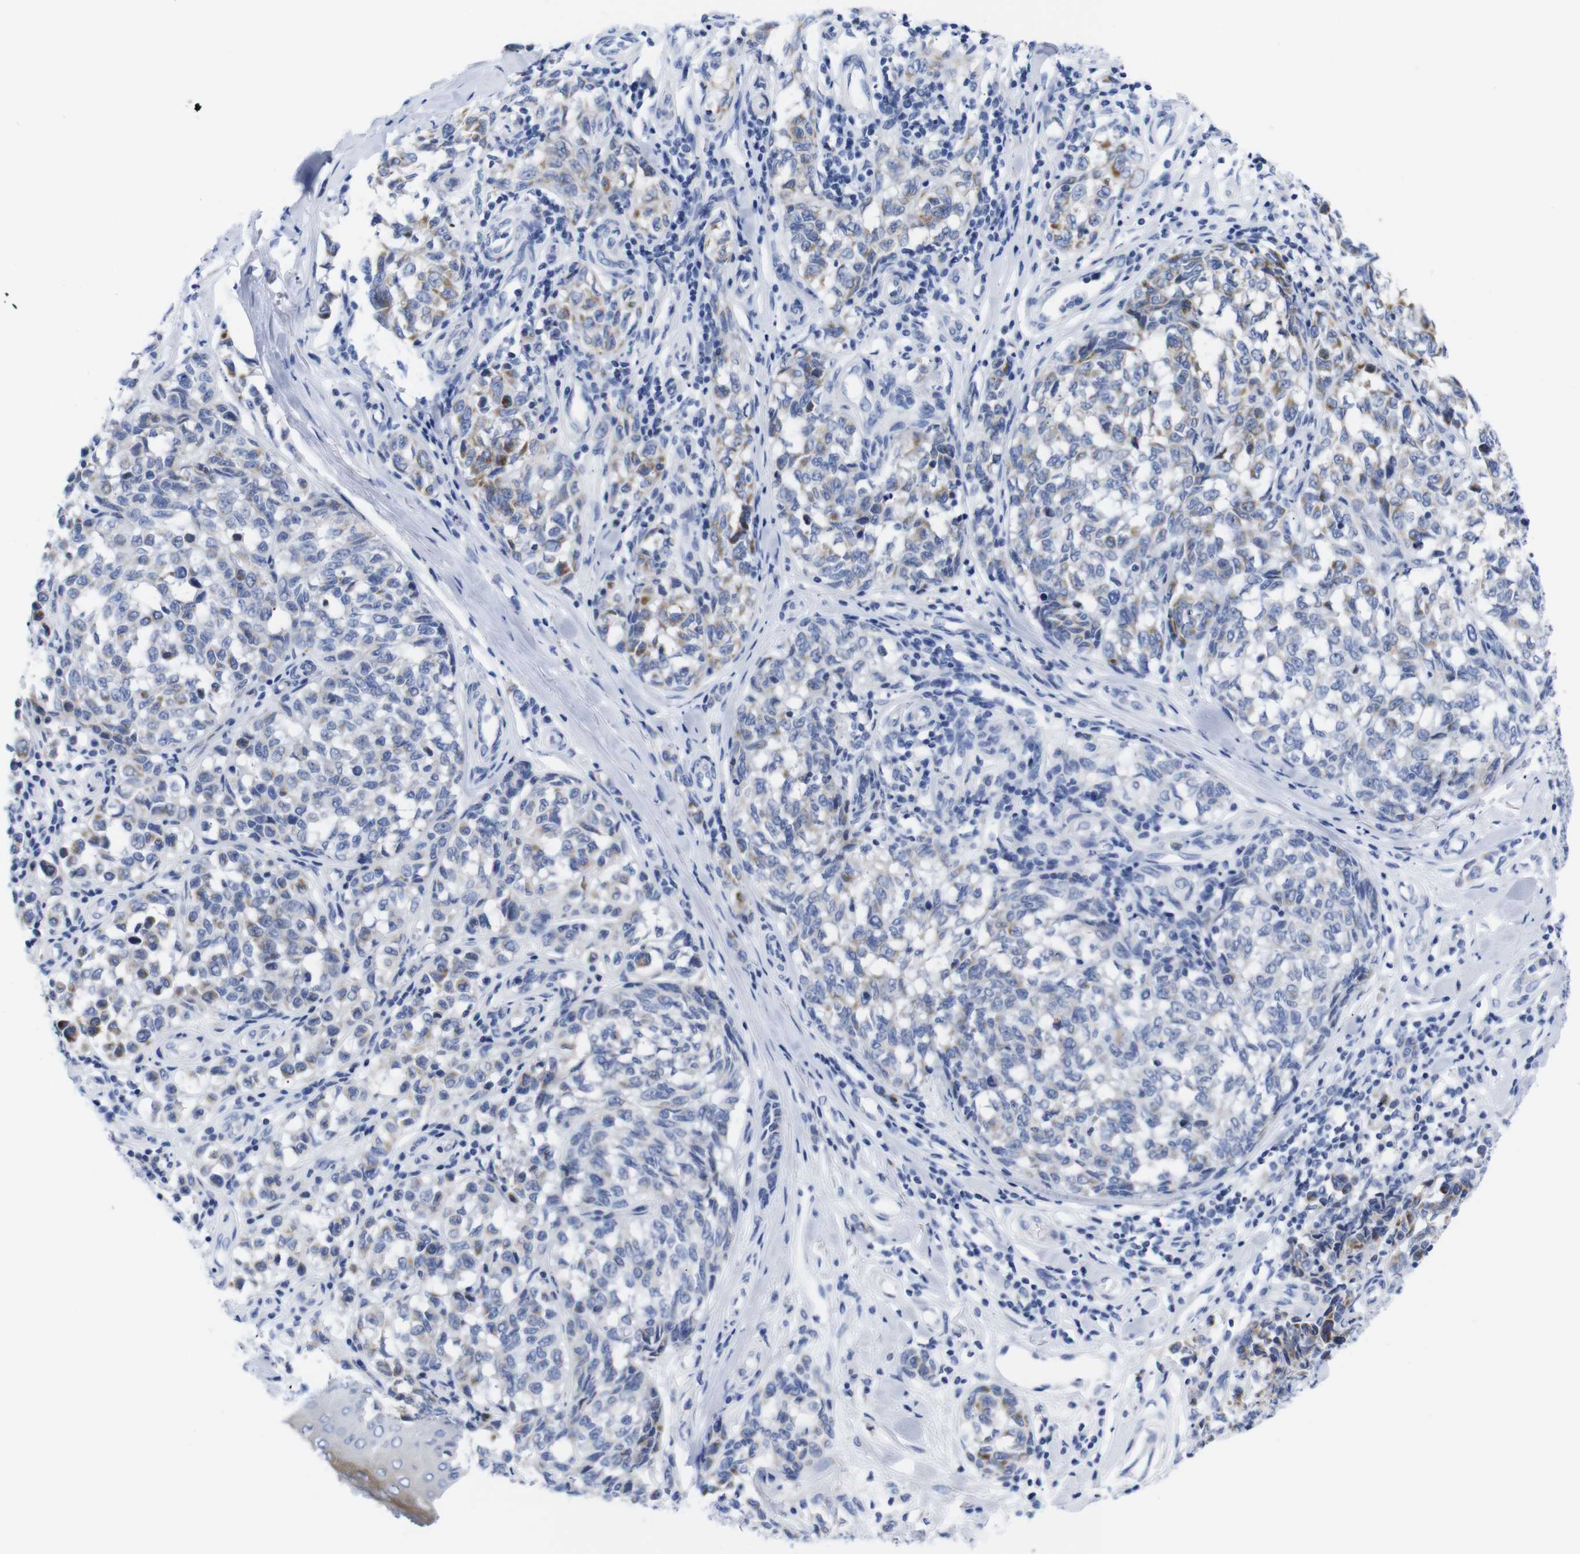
{"staining": {"intensity": "moderate", "quantity": "<25%", "location": "cytoplasmic/membranous"}, "tissue": "melanoma", "cell_type": "Tumor cells", "image_type": "cancer", "snomed": [{"axis": "morphology", "description": "Malignant melanoma, NOS"}, {"axis": "topography", "description": "Skin"}], "caption": "About <25% of tumor cells in human malignant melanoma demonstrate moderate cytoplasmic/membranous protein expression as visualized by brown immunohistochemical staining.", "gene": "LRRC55", "patient": {"sex": "female", "age": 64}}